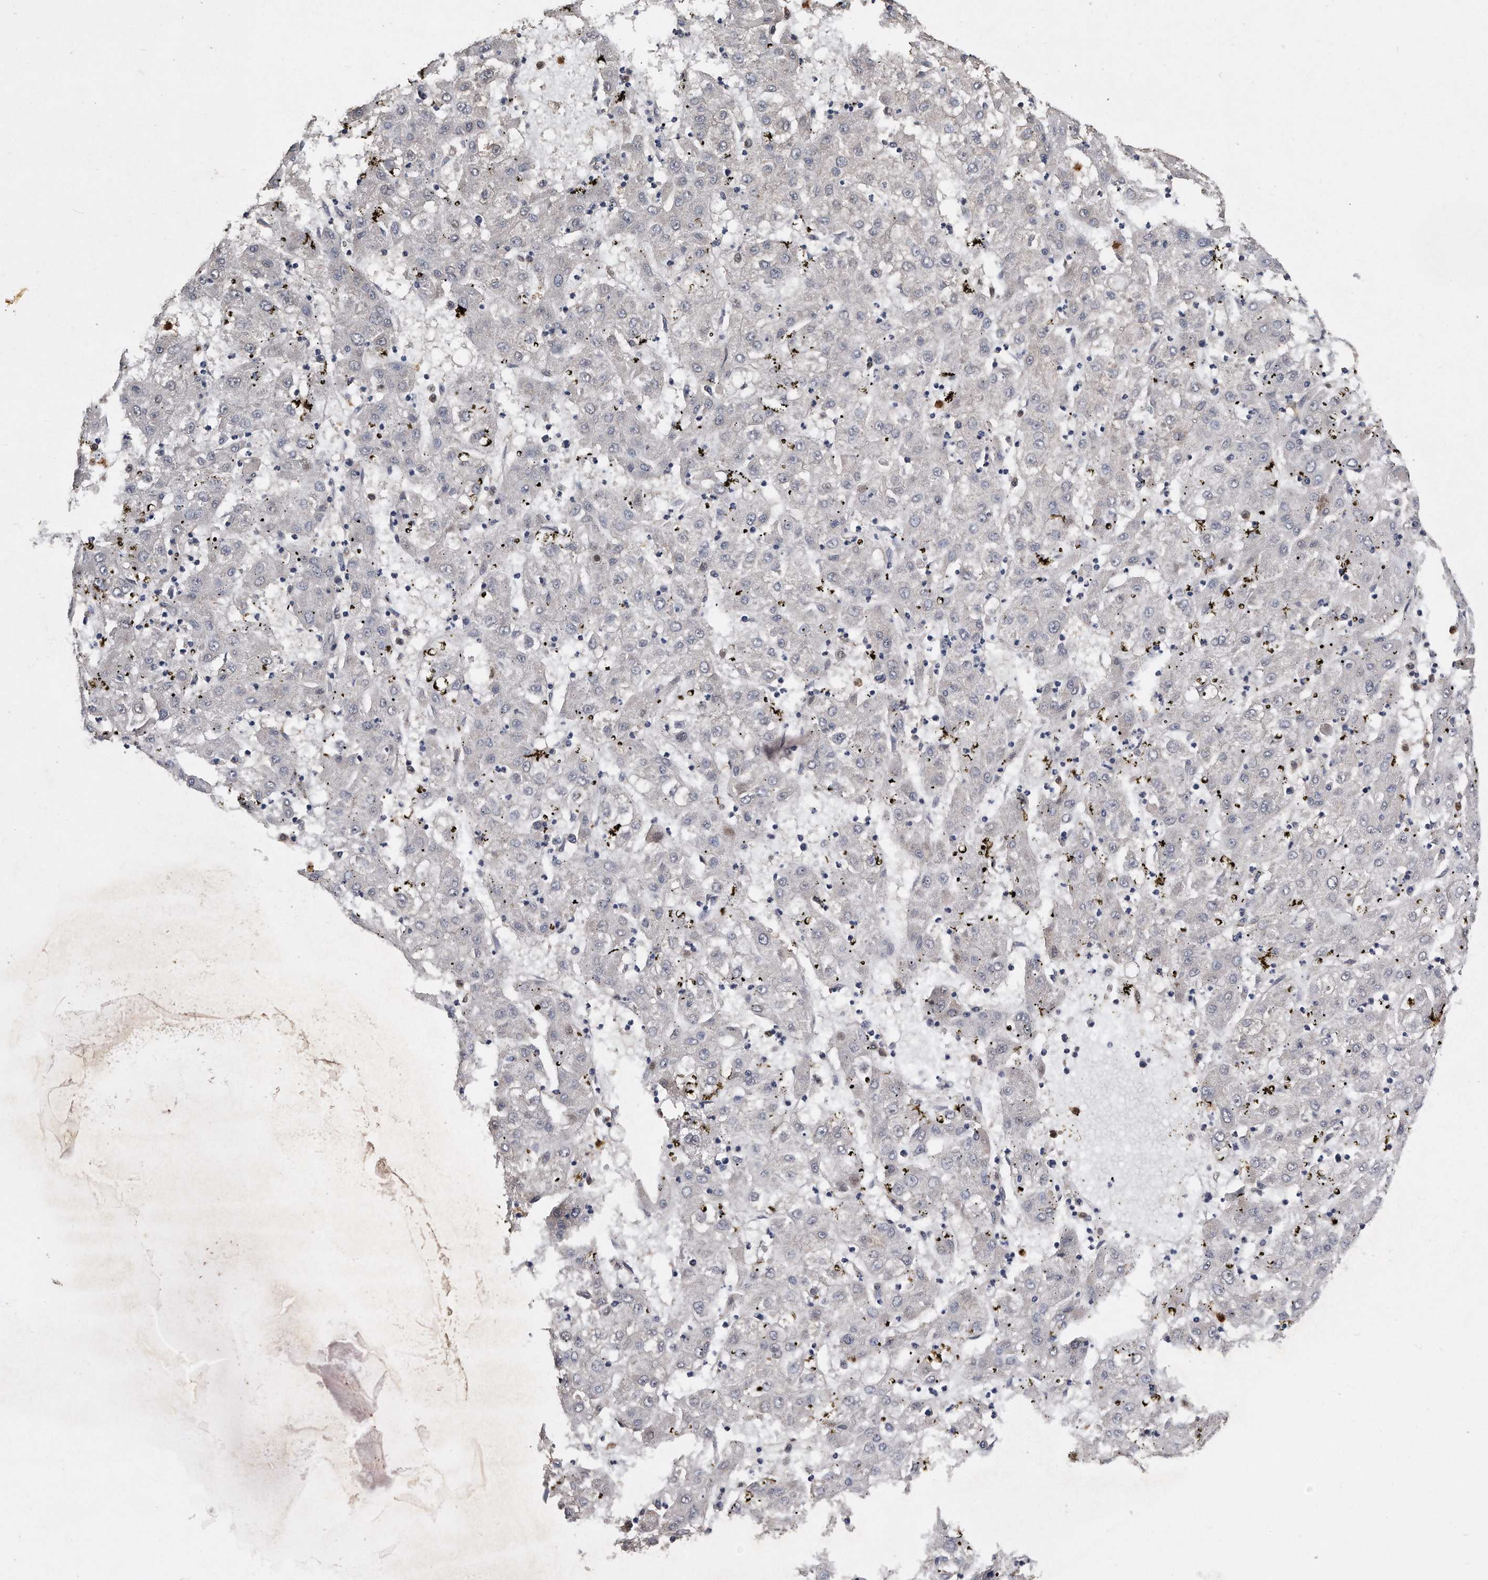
{"staining": {"intensity": "negative", "quantity": "none", "location": "none"}, "tissue": "liver cancer", "cell_type": "Tumor cells", "image_type": "cancer", "snomed": [{"axis": "morphology", "description": "Carcinoma, Hepatocellular, NOS"}, {"axis": "topography", "description": "Liver"}], "caption": "A high-resolution histopathology image shows immunohistochemistry (IHC) staining of liver hepatocellular carcinoma, which displays no significant expression in tumor cells.", "gene": "PELO", "patient": {"sex": "male", "age": 72}}